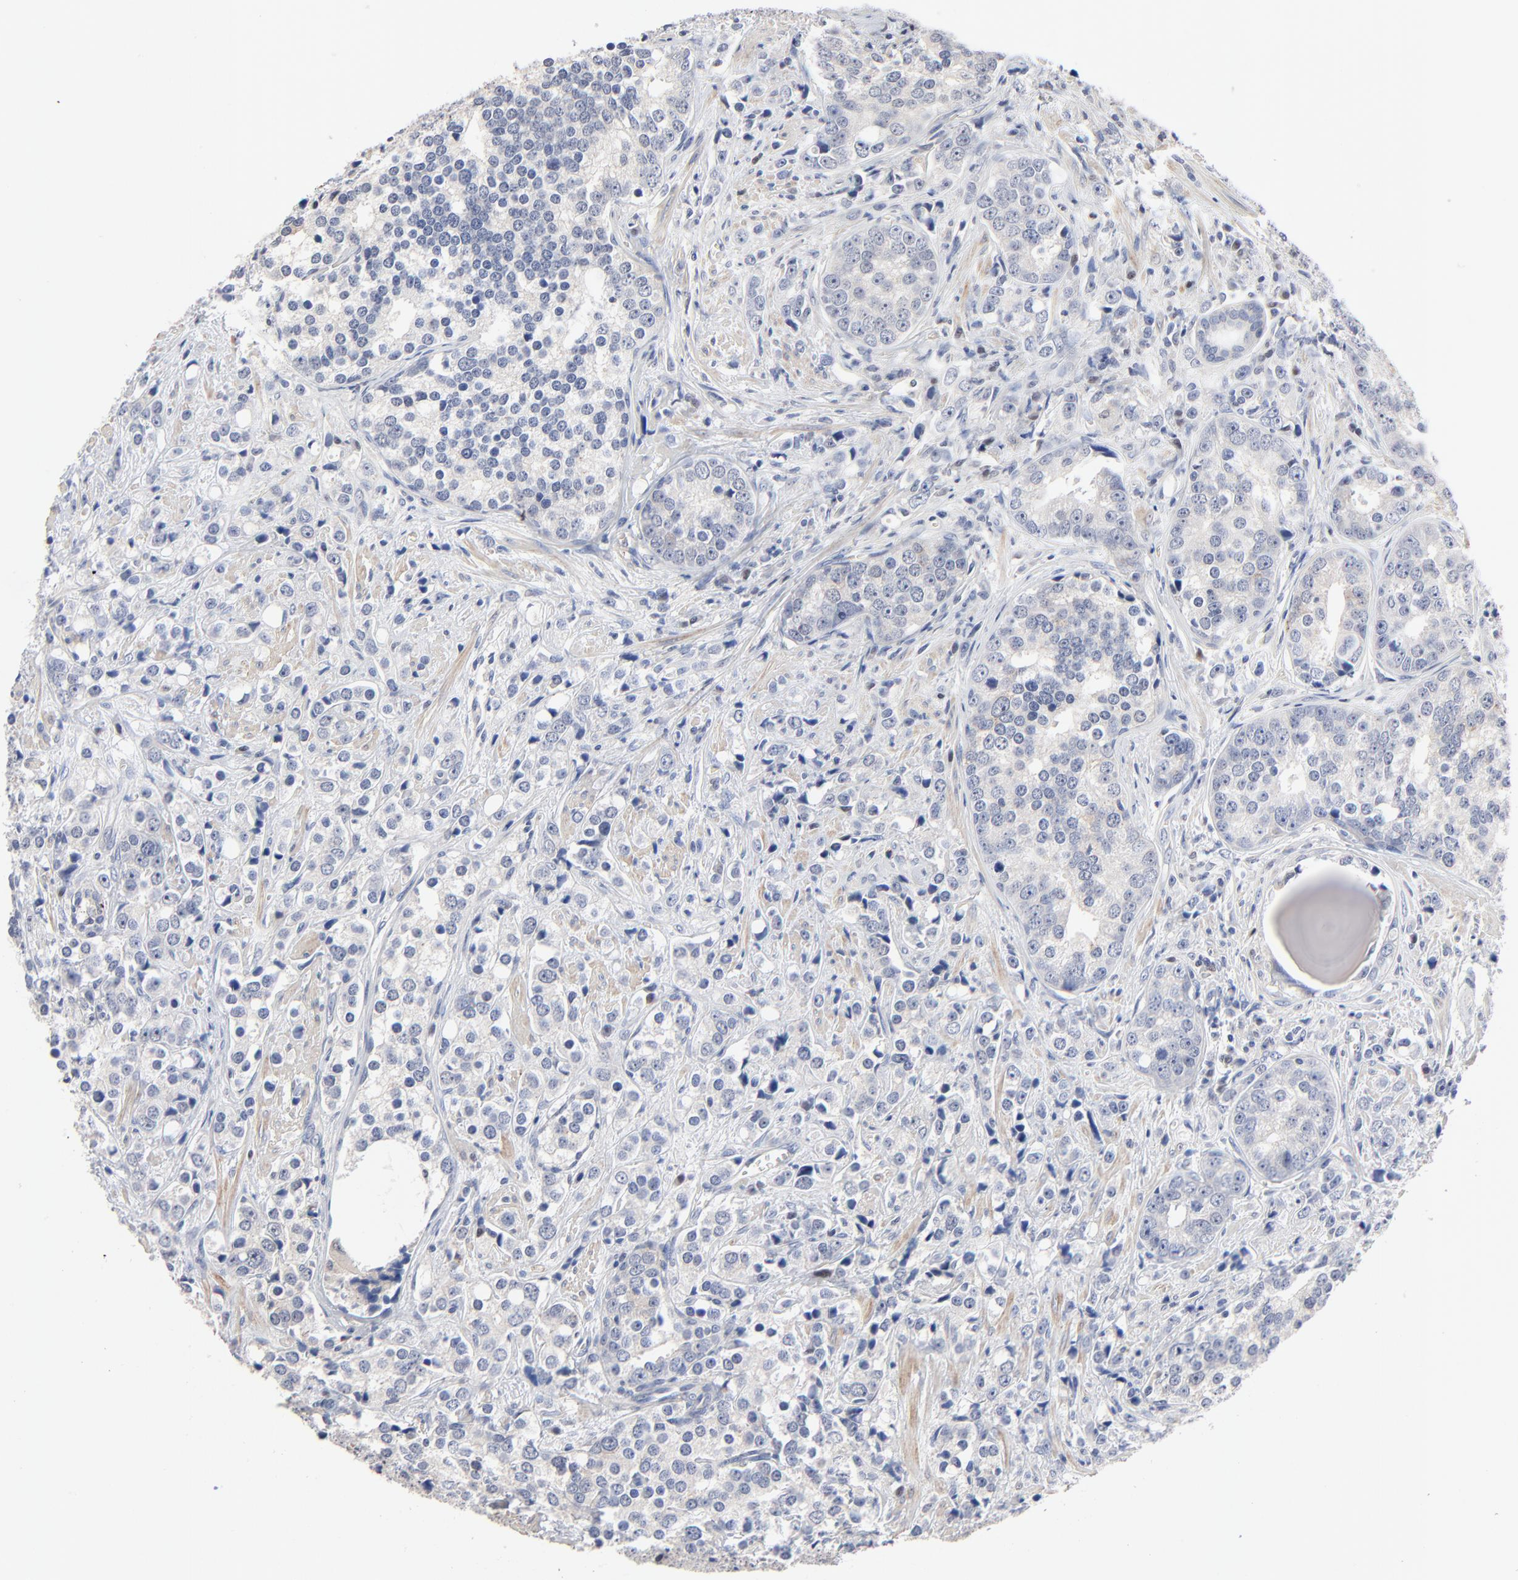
{"staining": {"intensity": "strong", "quantity": "<25%", "location": "cytoplasmic/membranous"}, "tissue": "prostate cancer", "cell_type": "Tumor cells", "image_type": "cancer", "snomed": [{"axis": "morphology", "description": "Adenocarcinoma, High grade"}, {"axis": "topography", "description": "Prostate"}], "caption": "Human prostate high-grade adenocarcinoma stained with a protein marker demonstrates strong staining in tumor cells.", "gene": "AADAC", "patient": {"sex": "male", "age": 71}}